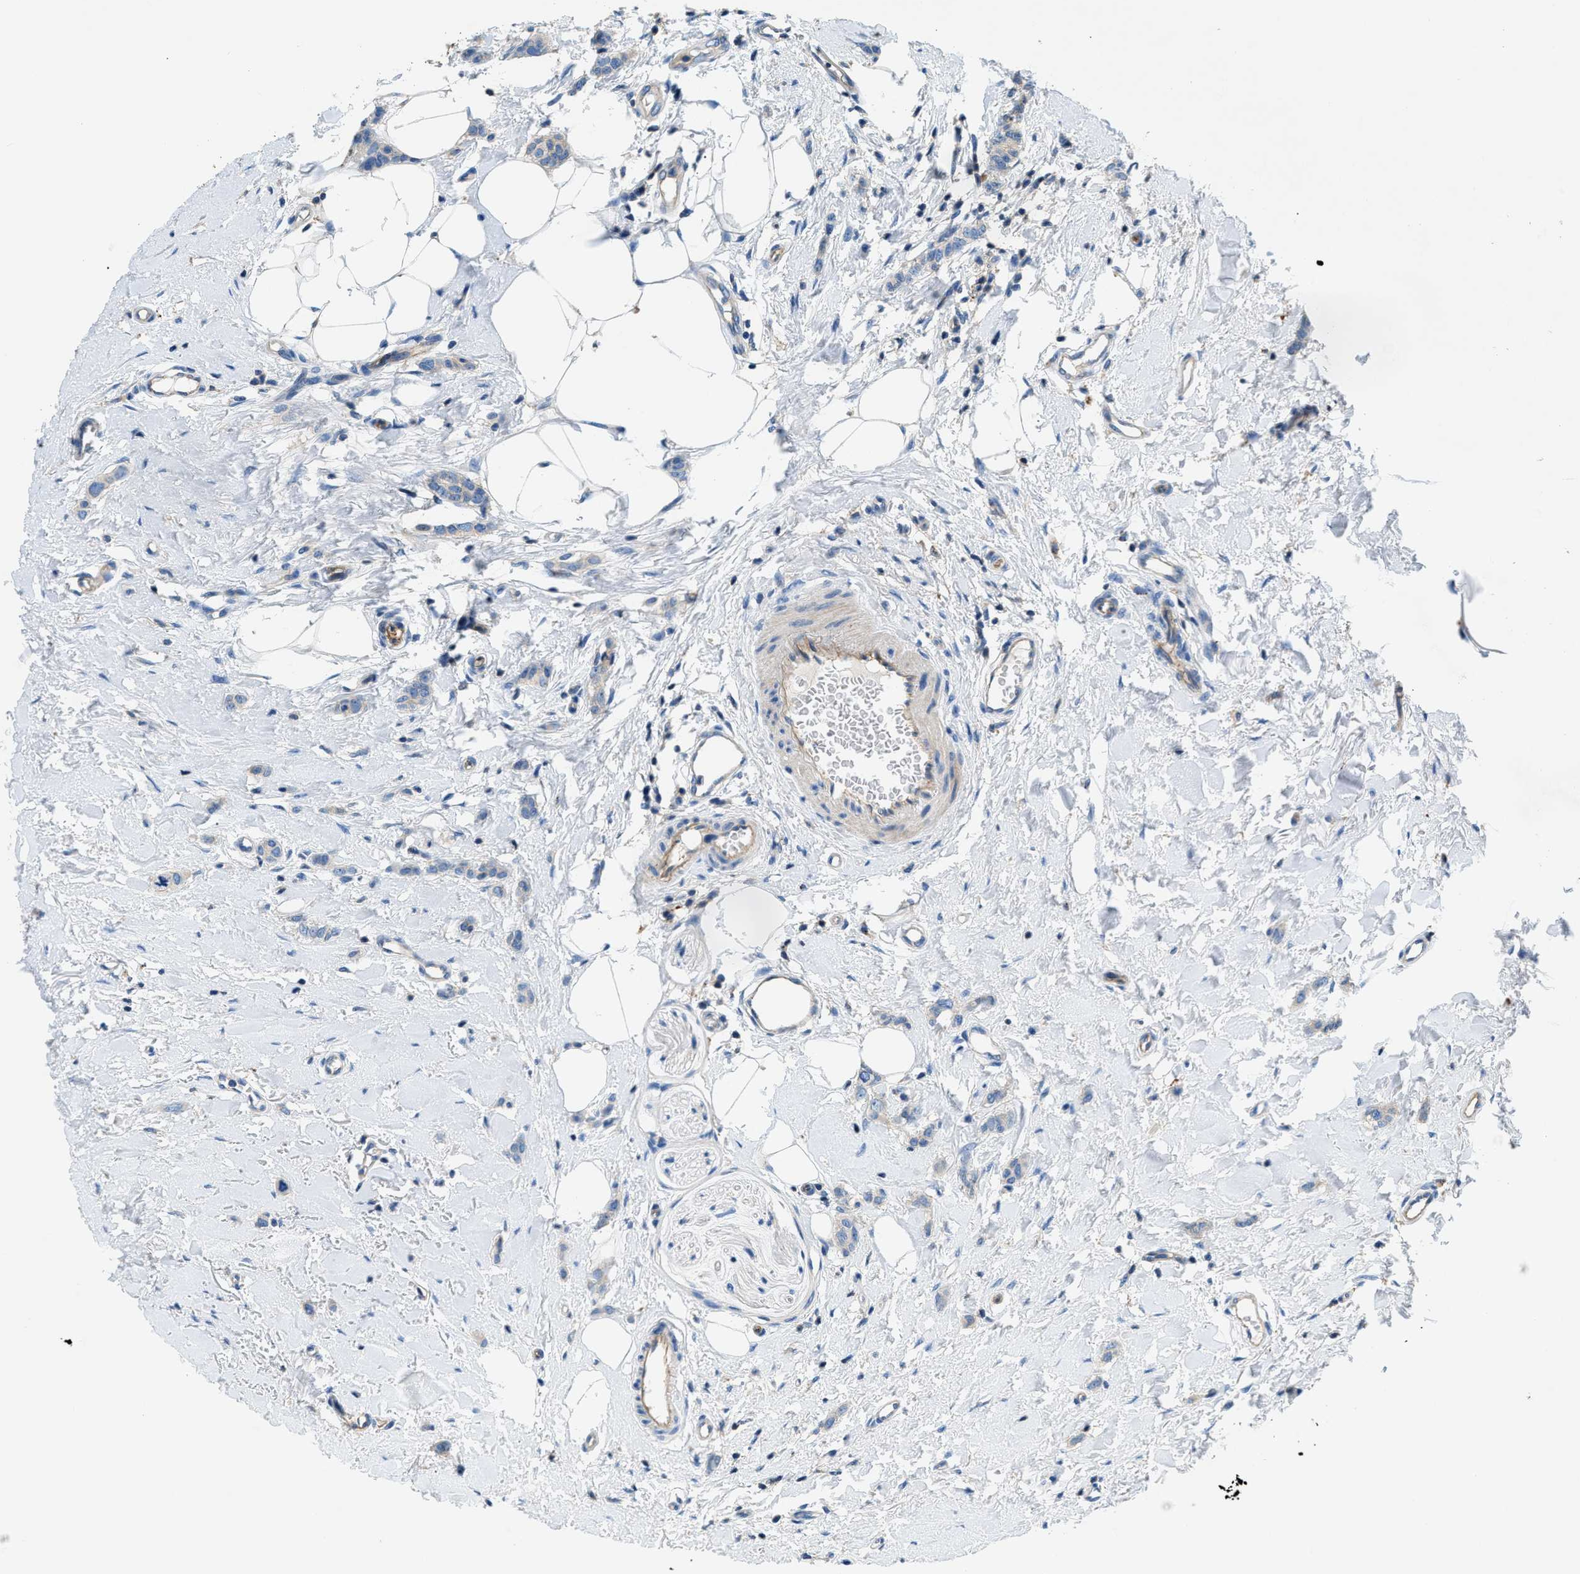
{"staining": {"intensity": "negative", "quantity": "none", "location": "none"}, "tissue": "breast cancer", "cell_type": "Tumor cells", "image_type": "cancer", "snomed": [{"axis": "morphology", "description": "Lobular carcinoma"}, {"axis": "topography", "description": "Skin"}, {"axis": "topography", "description": "Breast"}], "caption": "There is no significant positivity in tumor cells of lobular carcinoma (breast).", "gene": "ORAI1", "patient": {"sex": "female", "age": 46}}